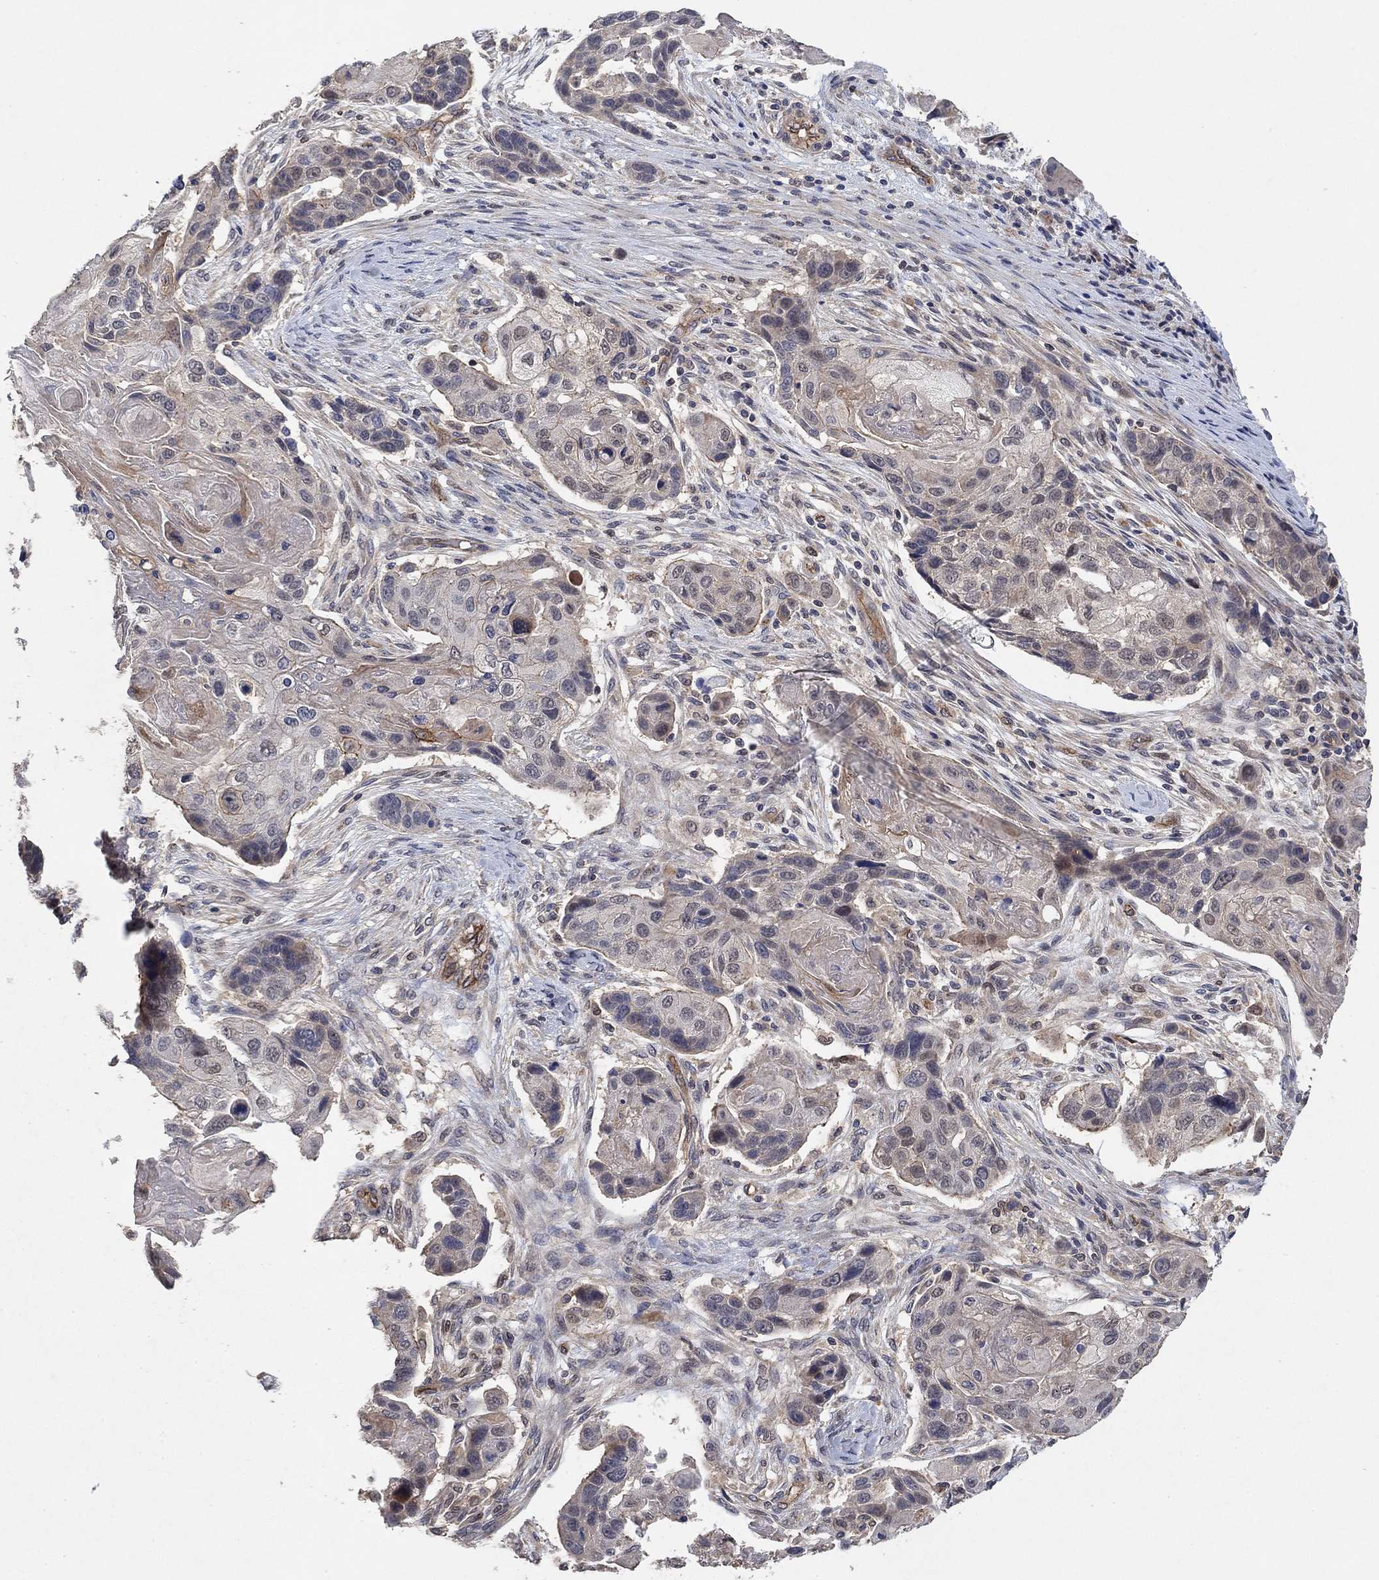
{"staining": {"intensity": "negative", "quantity": "none", "location": "none"}, "tissue": "lung cancer", "cell_type": "Tumor cells", "image_type": "cancer", "snomed": [{"axis": "morphology", "description": "Normal tissue, NOS"}, {"axis": "morphology", "description": "Squamous cell carcinoma, NOS"}, {"axis": "topography", "description": "Bronchus"}, {"axis": "topography", "description": "Lung"}], "caption": "Human lung squamous cell carcinoma stained for a protein using immunohistochemistry (IHC) displays no positivity in tumor cells.", "gene": "MCUR1", "patient": {"sex": "male", "age": 69}}